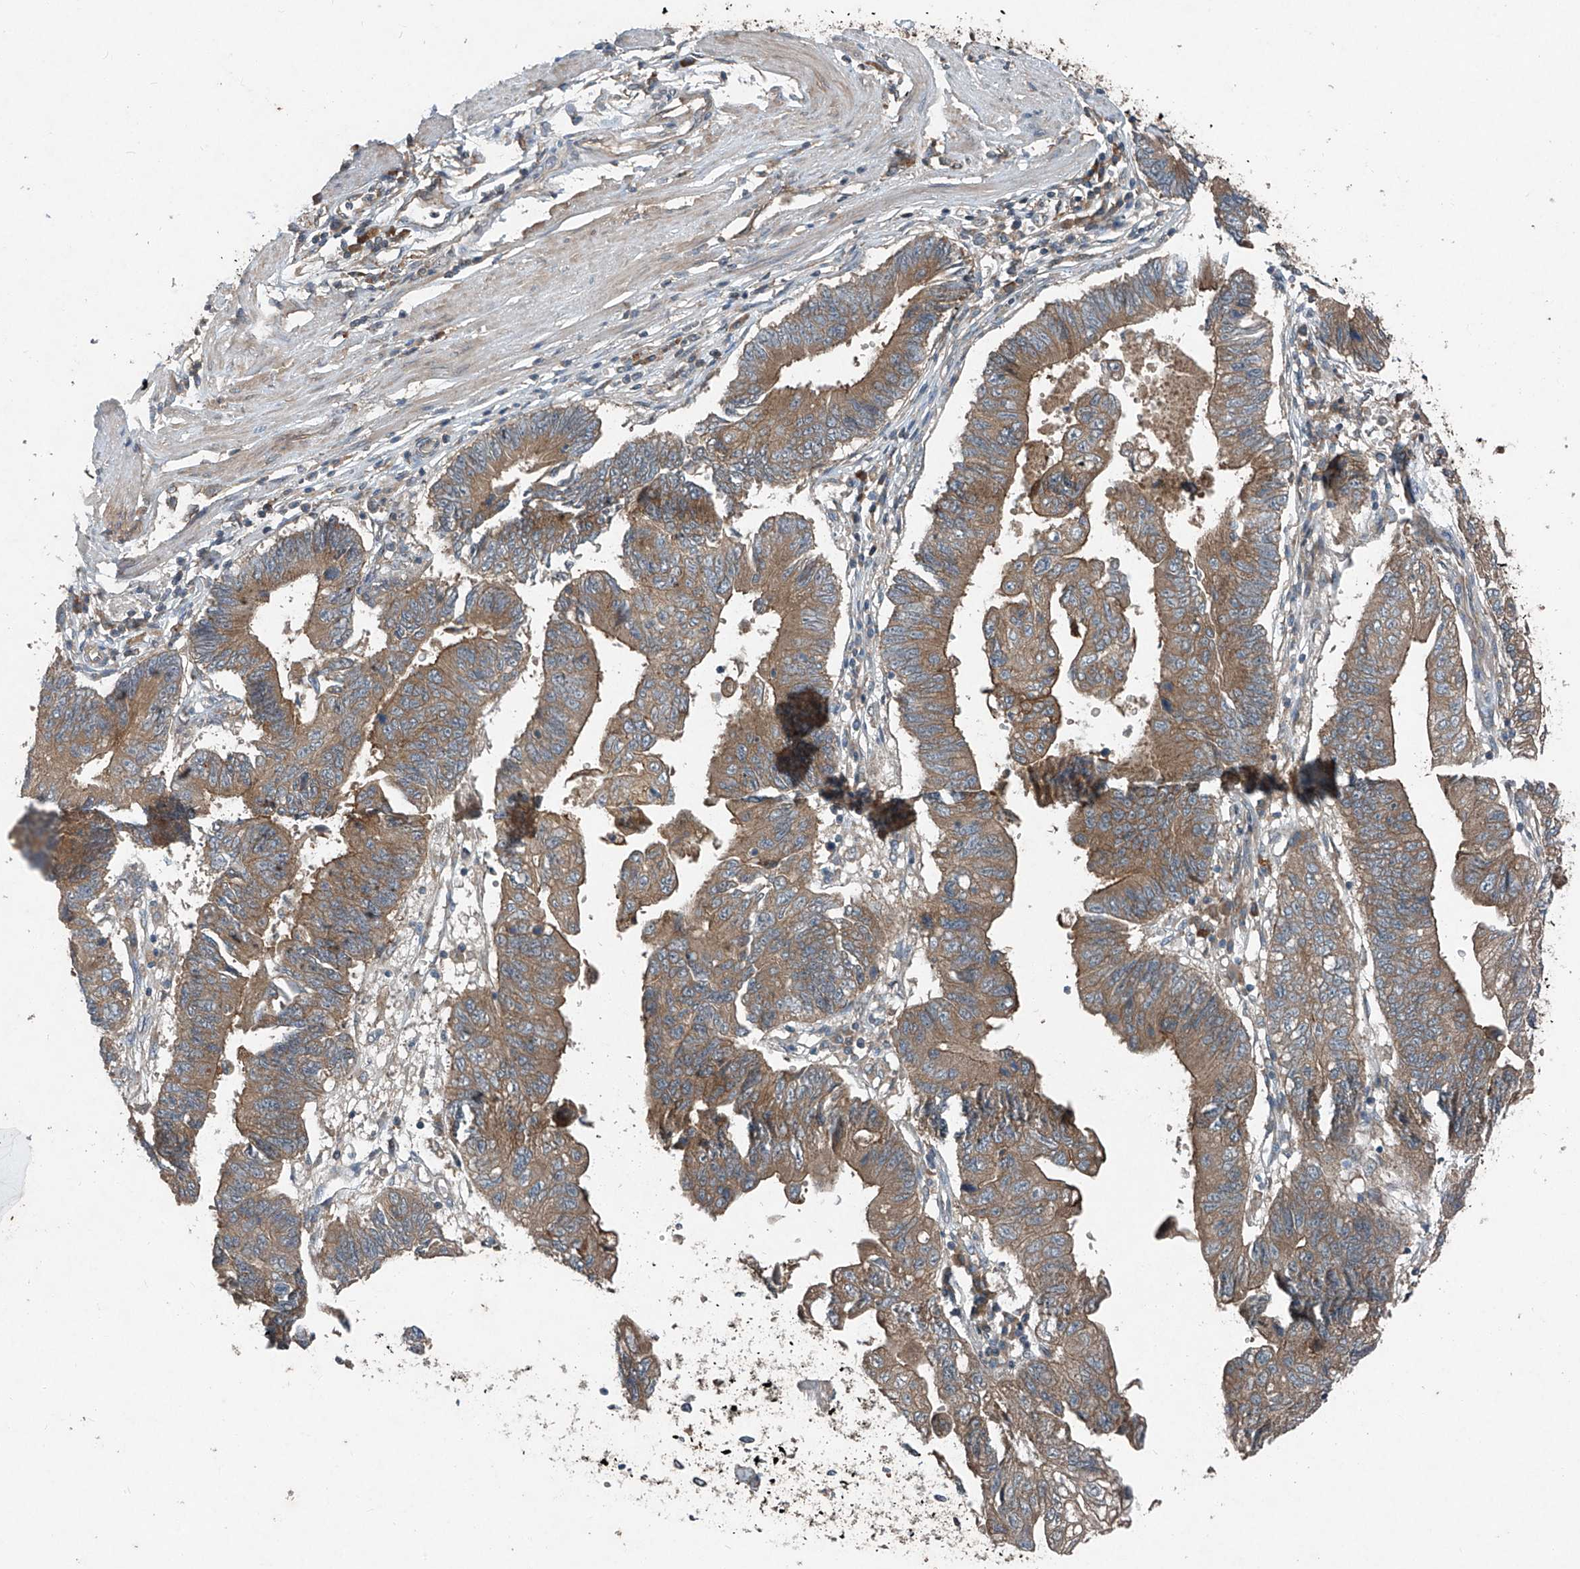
{"staining": {"intensity": "moderate", "quantity": ">75%", "location": "cytoplasmic/membranous"}, "tissue": "stomach cancer", "cell_type": "Tumor cells", "image_type": "cancer", "snomed": [{"axis": "morphology", "description": "Adenocarcinoma, NOS"}, {"axis": "topography", "description": "Stomach"}], "caption": "Immunohistochemical staining of human stomach cancer (adenocarcinoma) shows medium levels of moderate cytoplasmic/membranous protein positivity in about >75% of tumor cells. (IHC, brightfield microscopy, high magnification).", "gene": "FOXRED2", "patient": {"sex": "male", "age": 59}}